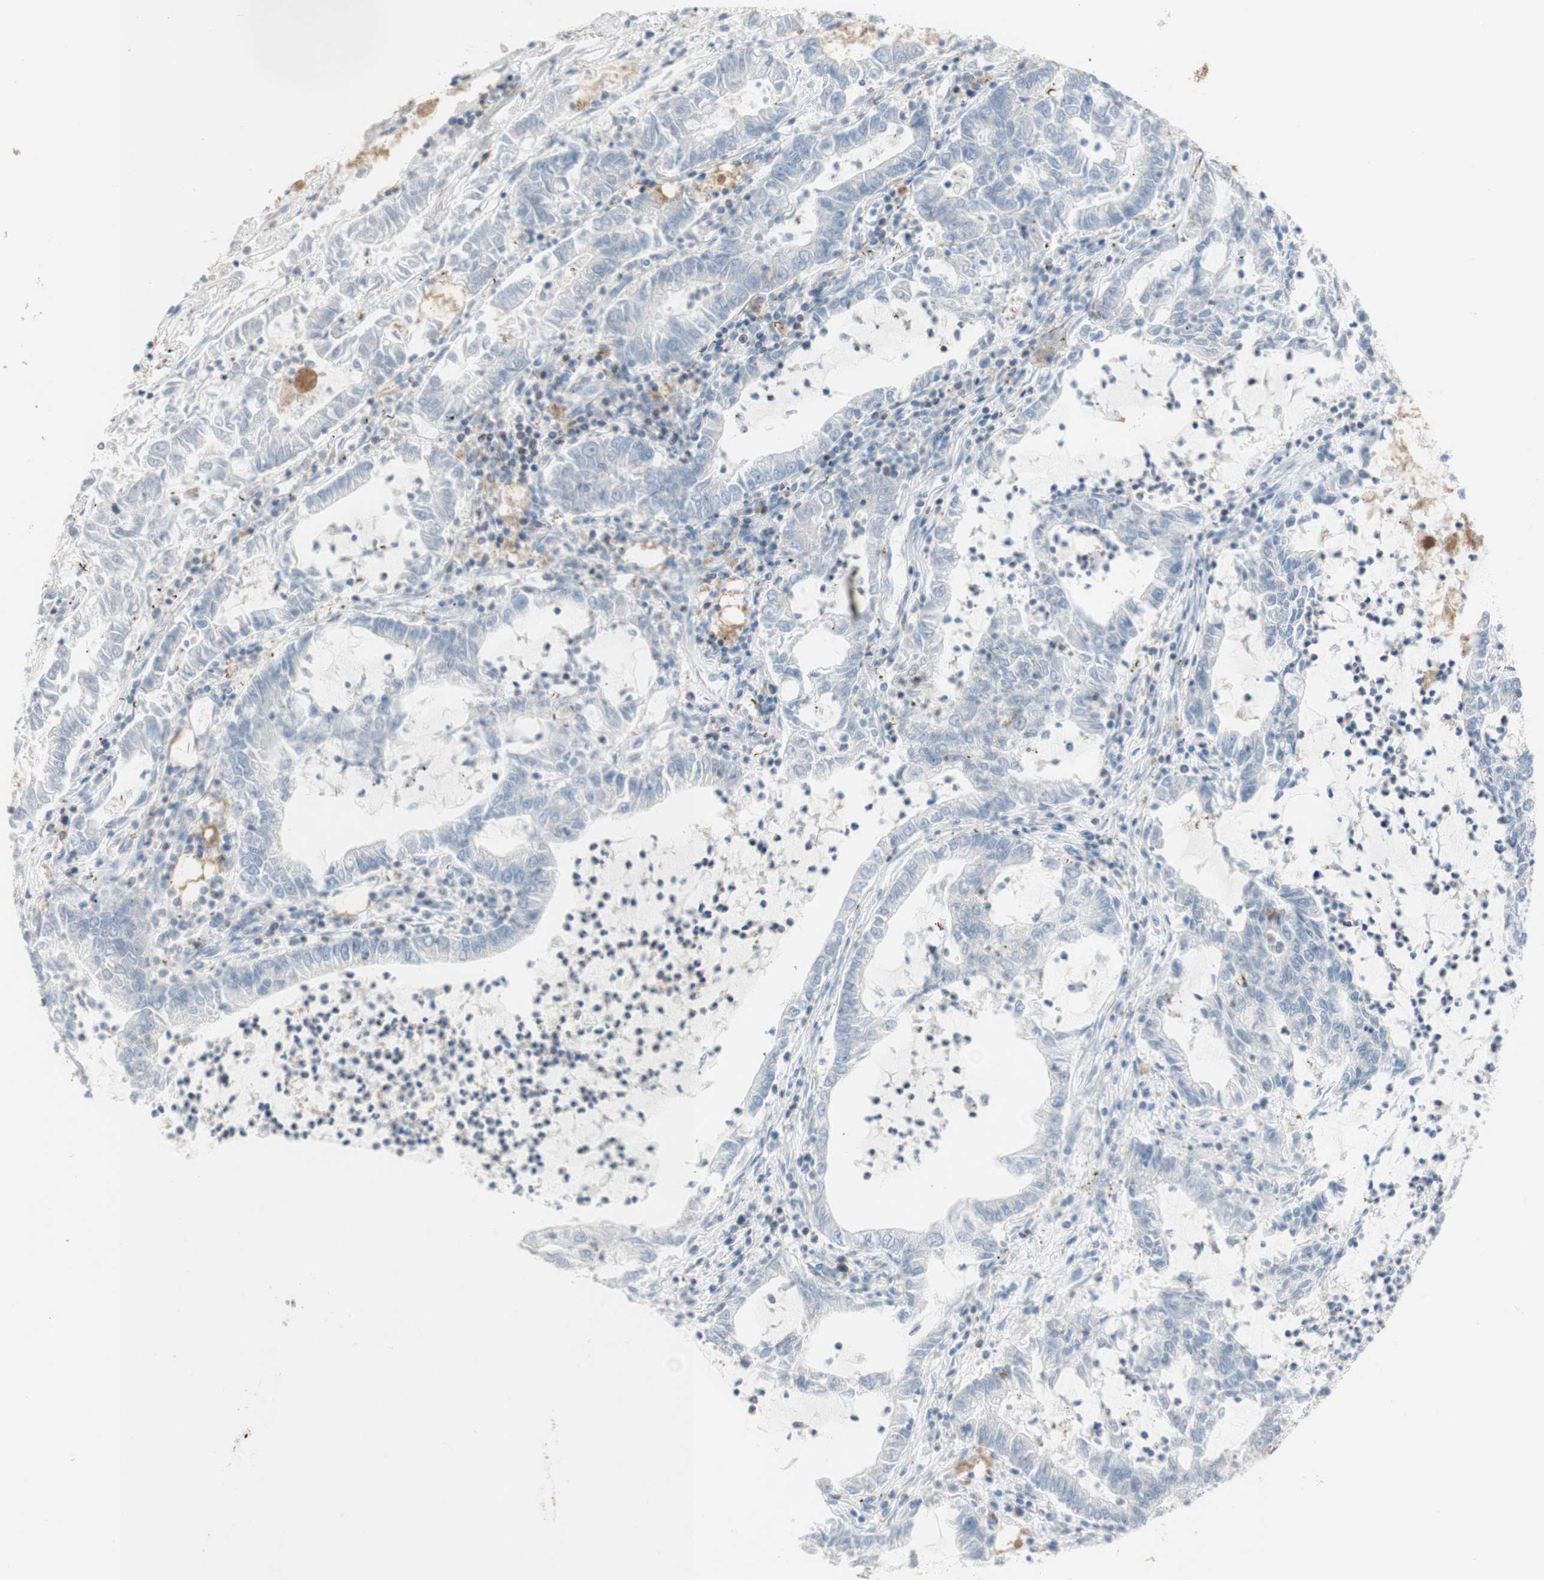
{"staining": {"intensity": "negative", "quantity": "none", "location": "none"}, "tissue": "lung cancer", "cell_type": "Tumor cells", "image_type": "cancer", "snomed": [{"axis": "morphology", "description": "Adenocarcinoma, NOS"}, {"axis": "topography", "description": "Lung"}], "caption": "Lung cancer (adenocarcinoma) stained for a protein using immunohistochemistry shows no expression tumor cells.", "gene": "SPINK6", "patient": {"sex": "female", "age": 51}}